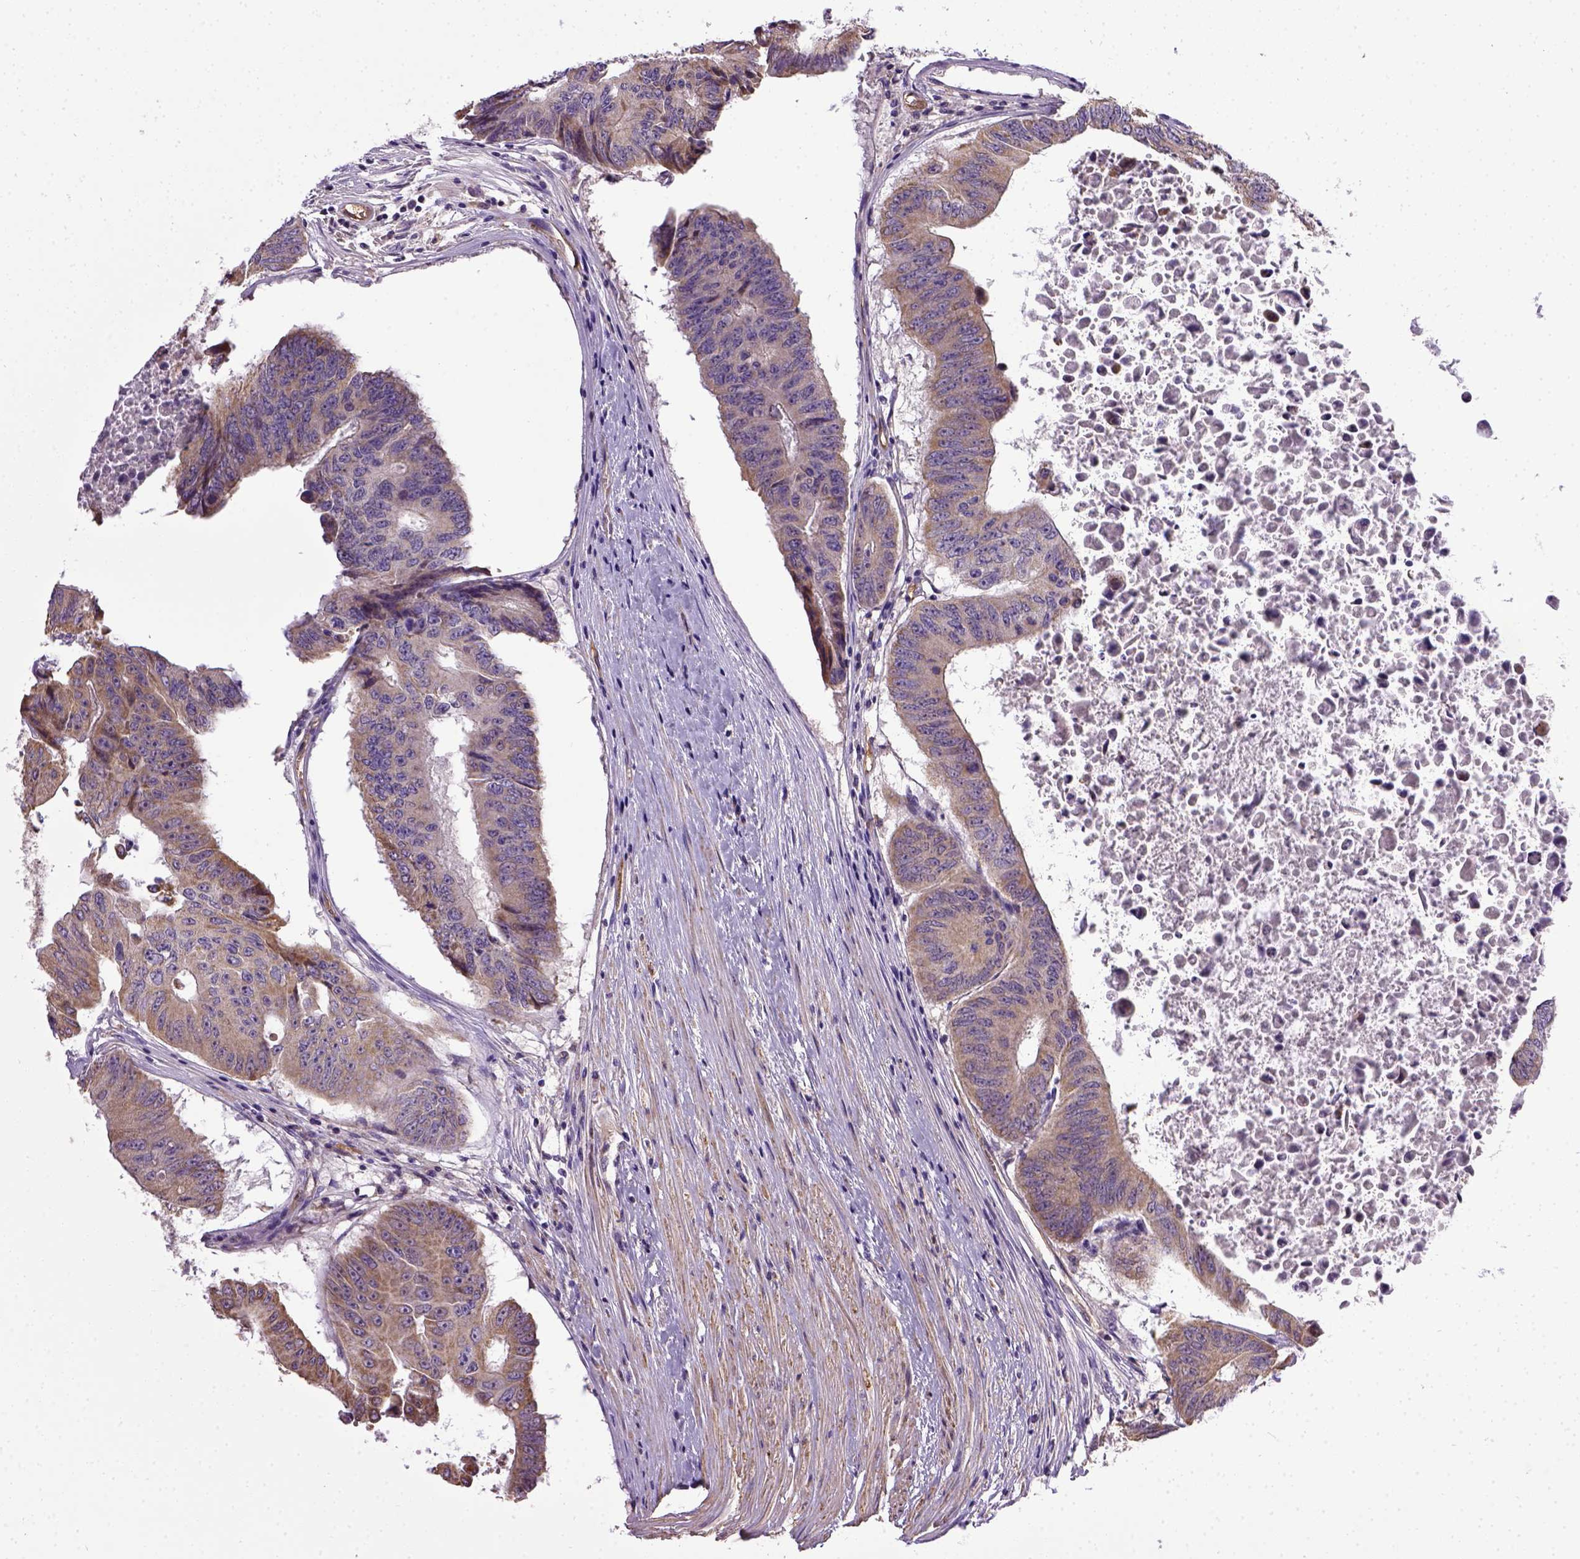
{"staining": {"intensity": "weak", "quantity": "25%-75%", "location": "cytoplasmic/membranous"}, "tissue": "colorectal cancer", "cell_type": "Tumor cells", "image_type": "cancer", "snomed": [{"axis": "morphology", "description": "Adenocarcinoma, NOS"}, {"axis": "topography", "description": "Rectum"}], "caption": "Protein staining reveals weak cytoplasmic/membranous positivity in about 25%-75% of tumor cells in colorectal cancer.", "gene": "ENG", "patient": {"sex": "male", "age": 59}}